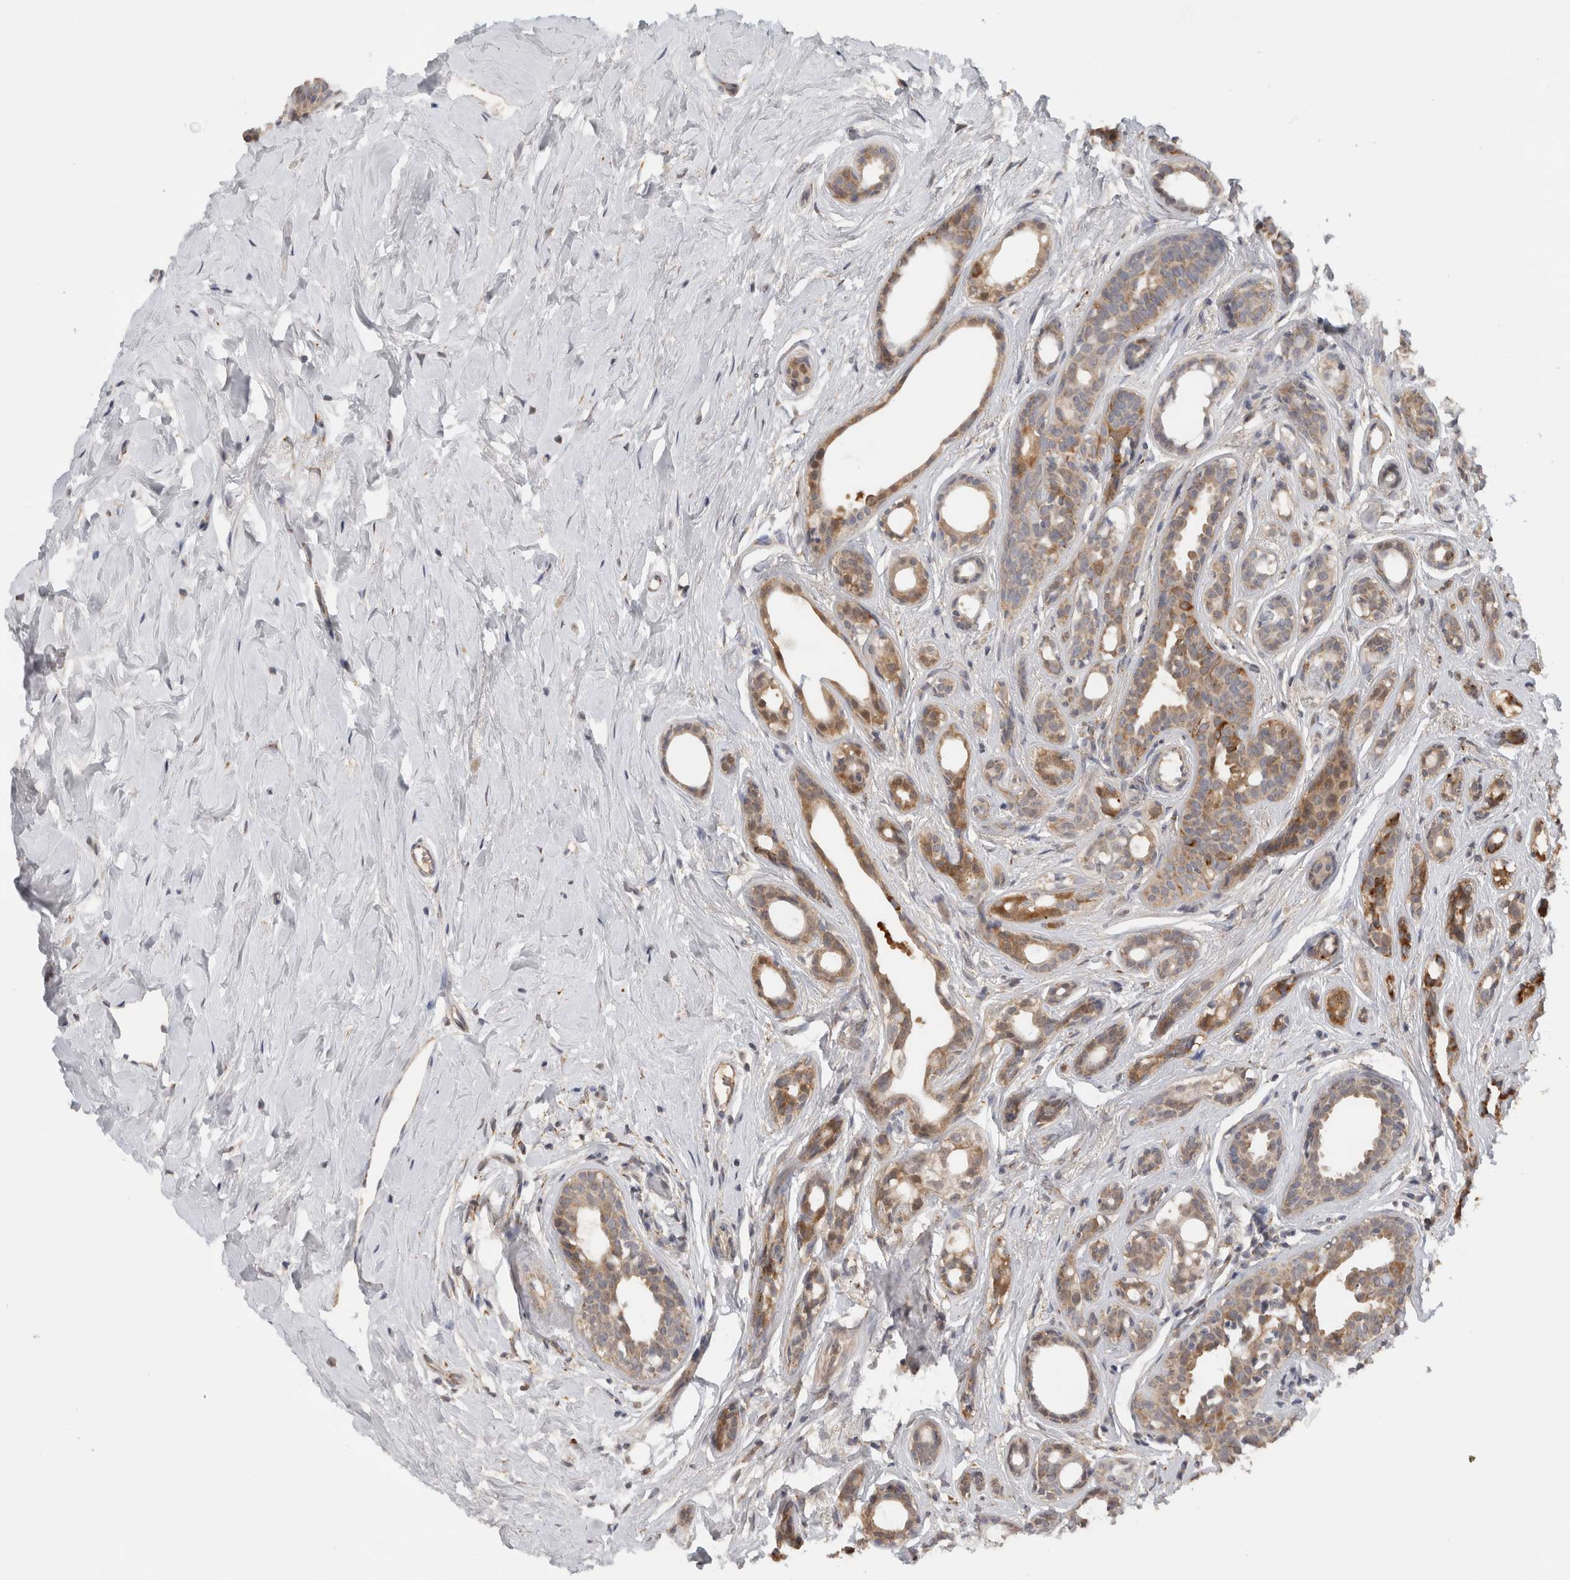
{"staining": {"intensity": "moderate", "quantity": "25%-75%", "location": "cytoplasmic/membranous"}, "tissue": "breast cancer", "cell_type": "Tumor cells", "image_type": "cancer", "snomed": [{"axis": "morphology", "description": "Duct carcinoma"}, {"axis": "topography", "description": "Breast"}], "caption": "Brown immunohistochemical staining in breast cancer (invasive ductal carcinoma) displays moderate cytoplasmic/membranous expression in approximately 25%-75% of tumor cells.", "gene": "DYRK2", "patient": {"sex": "female", "age": 55}}